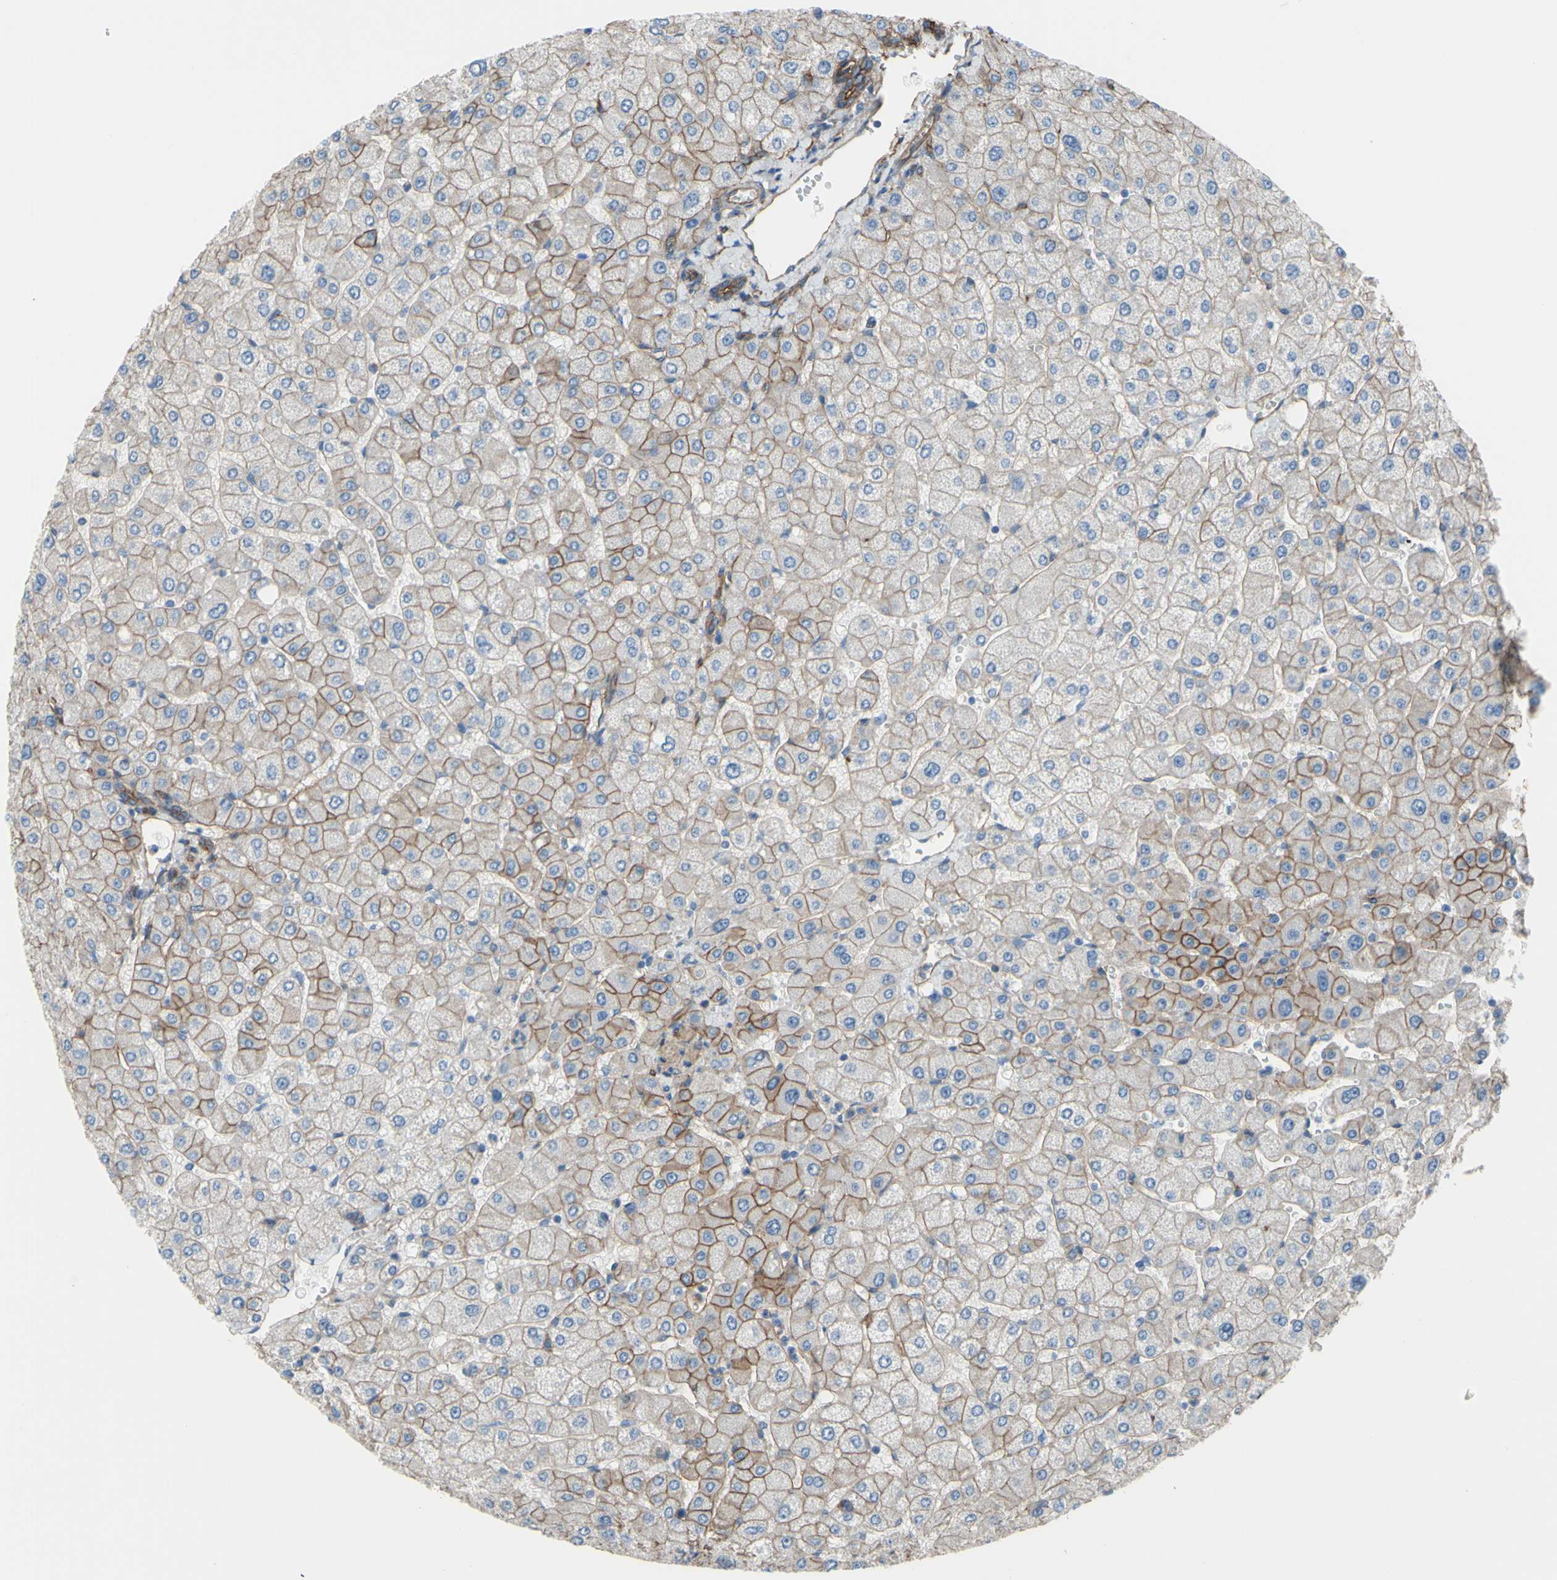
{"staining": {"intensity": "moderate", "quantity": ">75%", "location": "cytoplasmic/membranous"}, "tissue": "liver", "cell_type": "Cholangiocytes", "image_type": "normal", "snomed": [{"axis": "morphology", "description": "Normal tissue, NOS"}, {"axis": "topography", "description": "Liver"}], "caption": "This image exhibits benign liver stained with IHC to label a protein in brown. The cytoplasmic/membranous of cholangiocytes show moderate positivity for the protein. Nuclei are counter-stained blue.", "gene": "TPBG", "patient": {"sex": "male", "age": 55}}